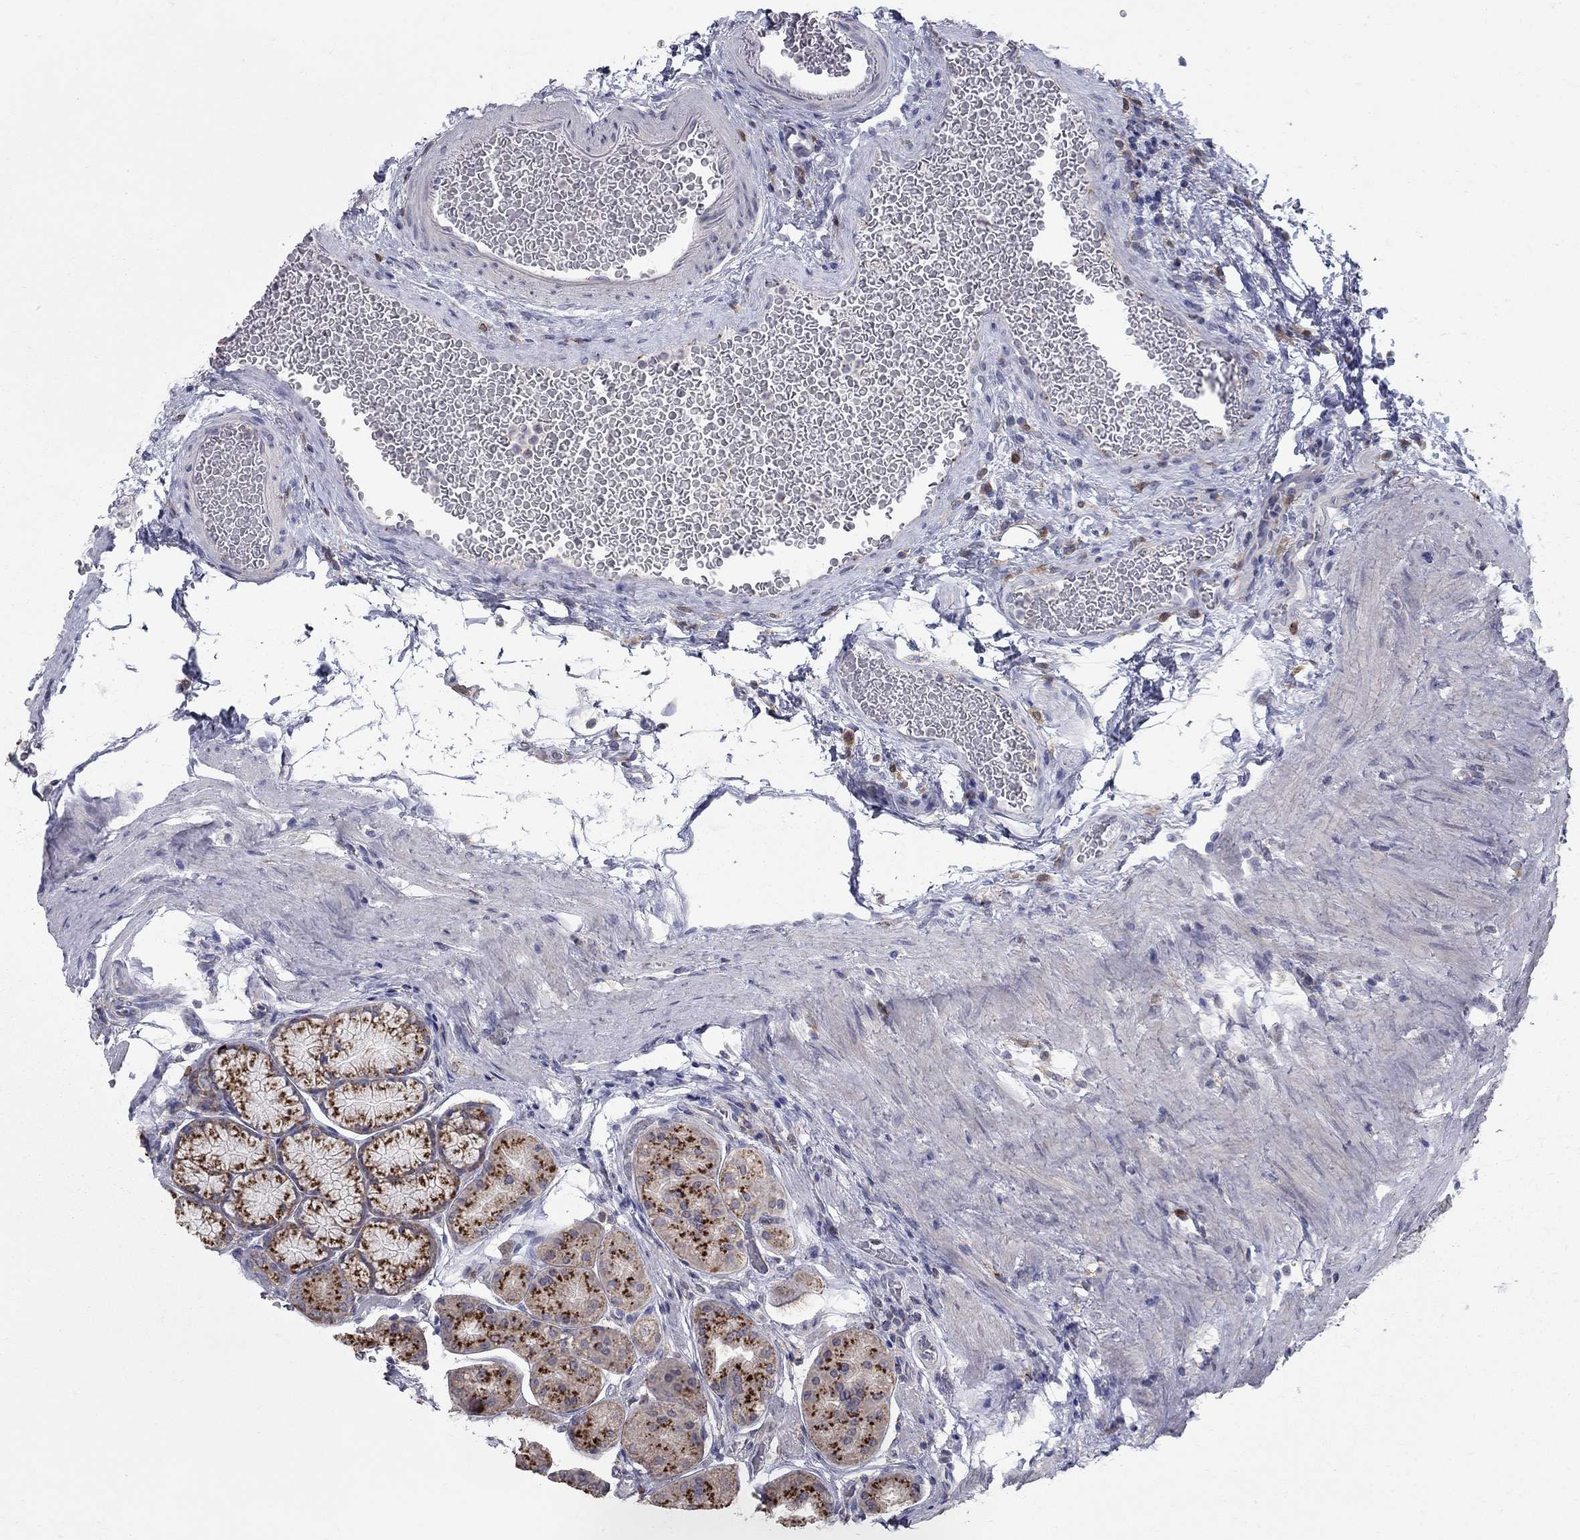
{"staining": {"intensity": "strong", "quantity": "<25%", "location": "cytoplasmic/membranous"}, "tissue": "stomach", "cell_type": "Glandular cells", "image_type": "normal", "snomed": [{"axis": "morphology", "description": "Normal tissue, NOS"}, {"axis": "morphology", "description": "Adenocarcinoma, NOS"}, {"axis": "morphology", "description": "Adenocarcinoma, High grade"}, {"axis": "topography", "description": "Stomach, upper"}, {"axis": "topography", "description": "Stomach"}], "caption": "Glandular cells show strong cytoplasmic/membranous staining in approximately <25% of cells in unremarkable stomach.", "gene": "KIAA0319L", "patient": {"sex": "female", "age": 65}}